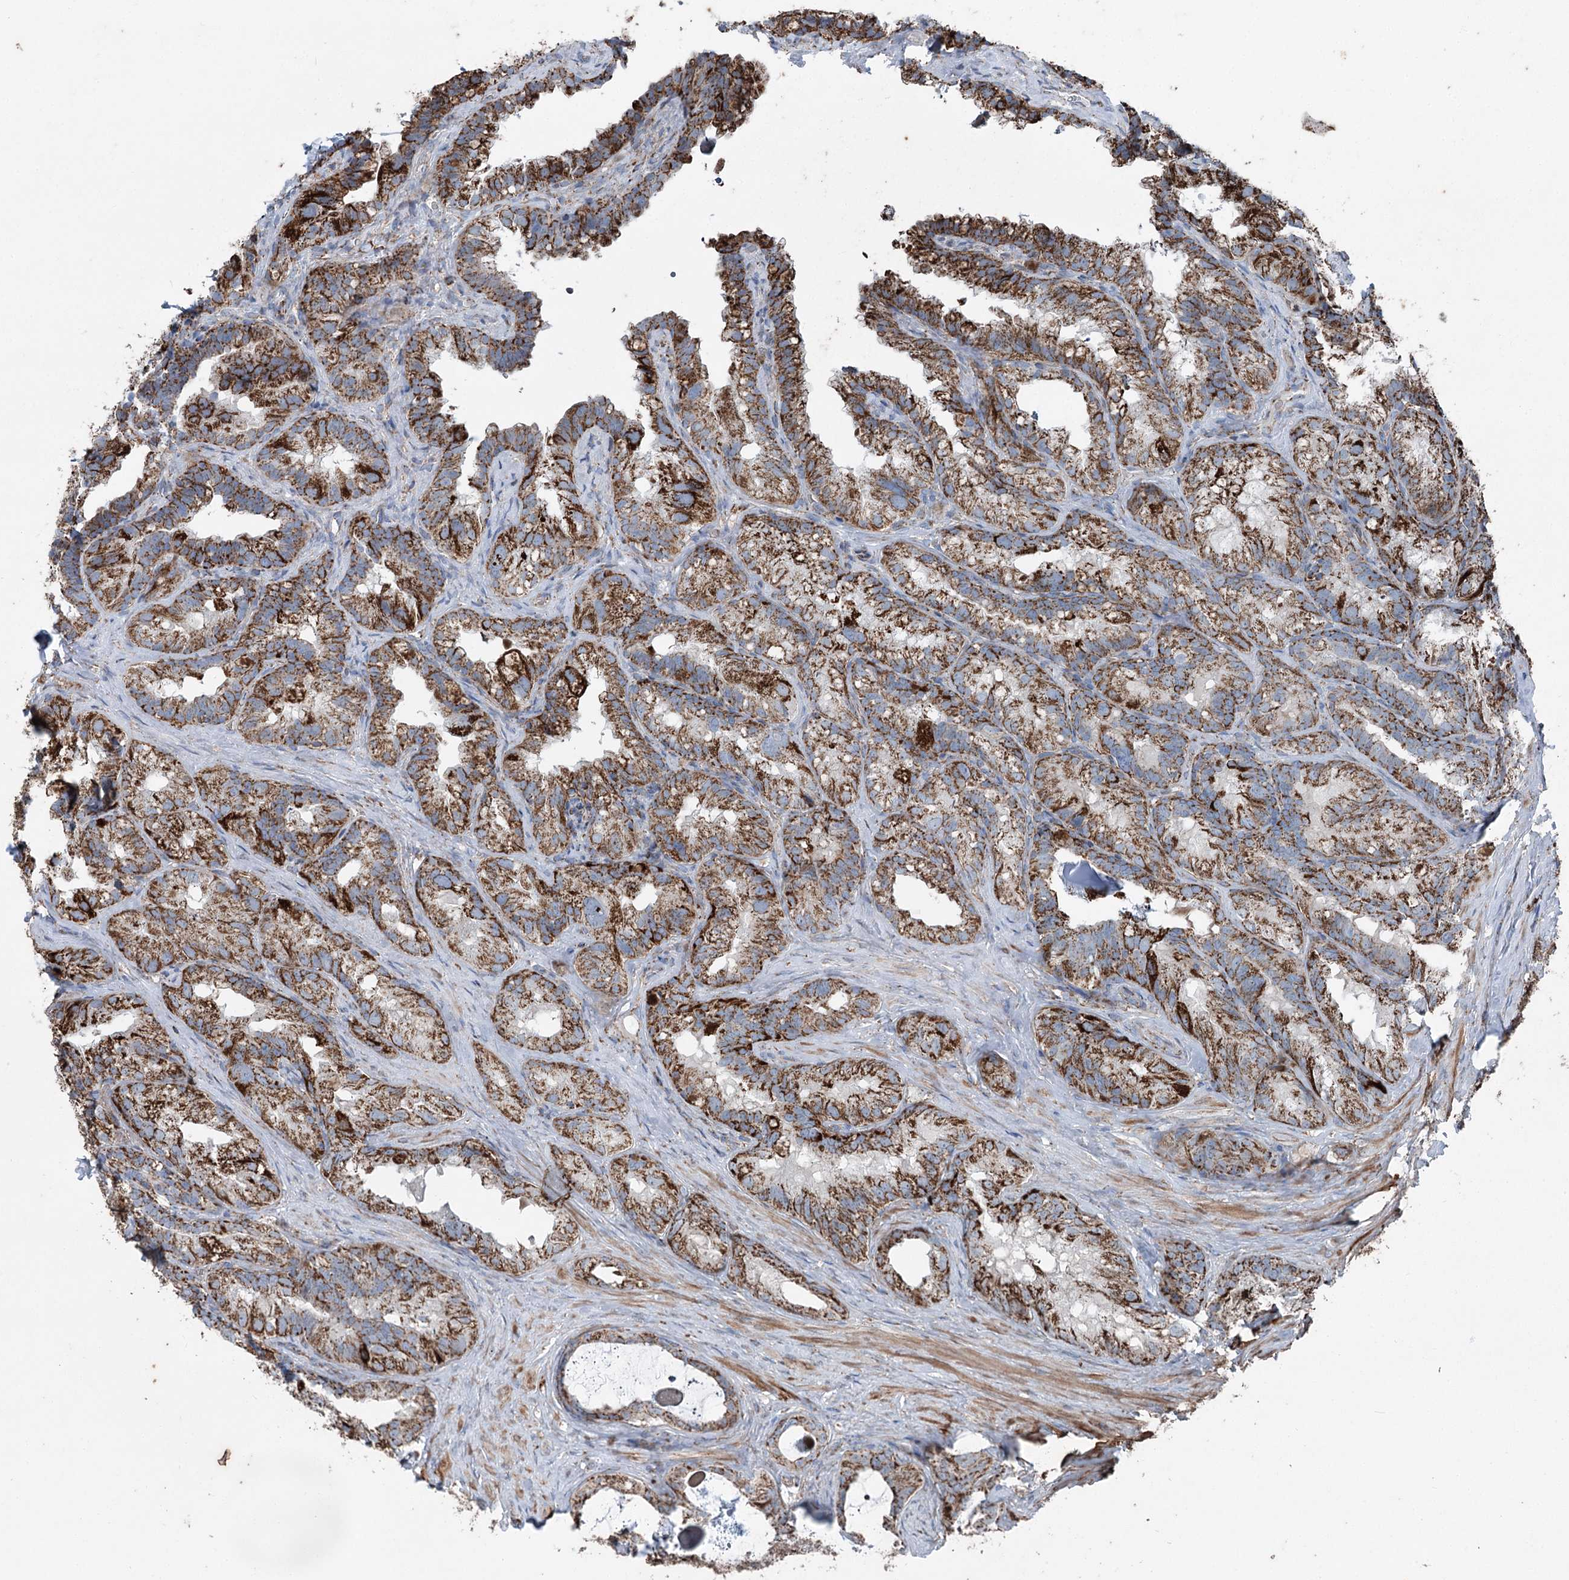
{"staining": {"intensity": "strong", "quantity": ">75%", "location": "cytoplasmic/membranous"}, "tissue": "seminal vesicle", "cell_type": "Glandular cells", "image_type": "normal", "snomed": [{"axis": "morphology", "description": "Normal tissue, NOS"}, {"axis": "topography", "description": "Seminal veicle"}], "caption": "Immunohistochemical staining of benign seminal vesicle reveals >75% levels of strong cytoplasmic/membranous protein staining in about >75% of glandular cells.", "gene": "UCN3", "patient": {"sex": "male", "age": 60}}